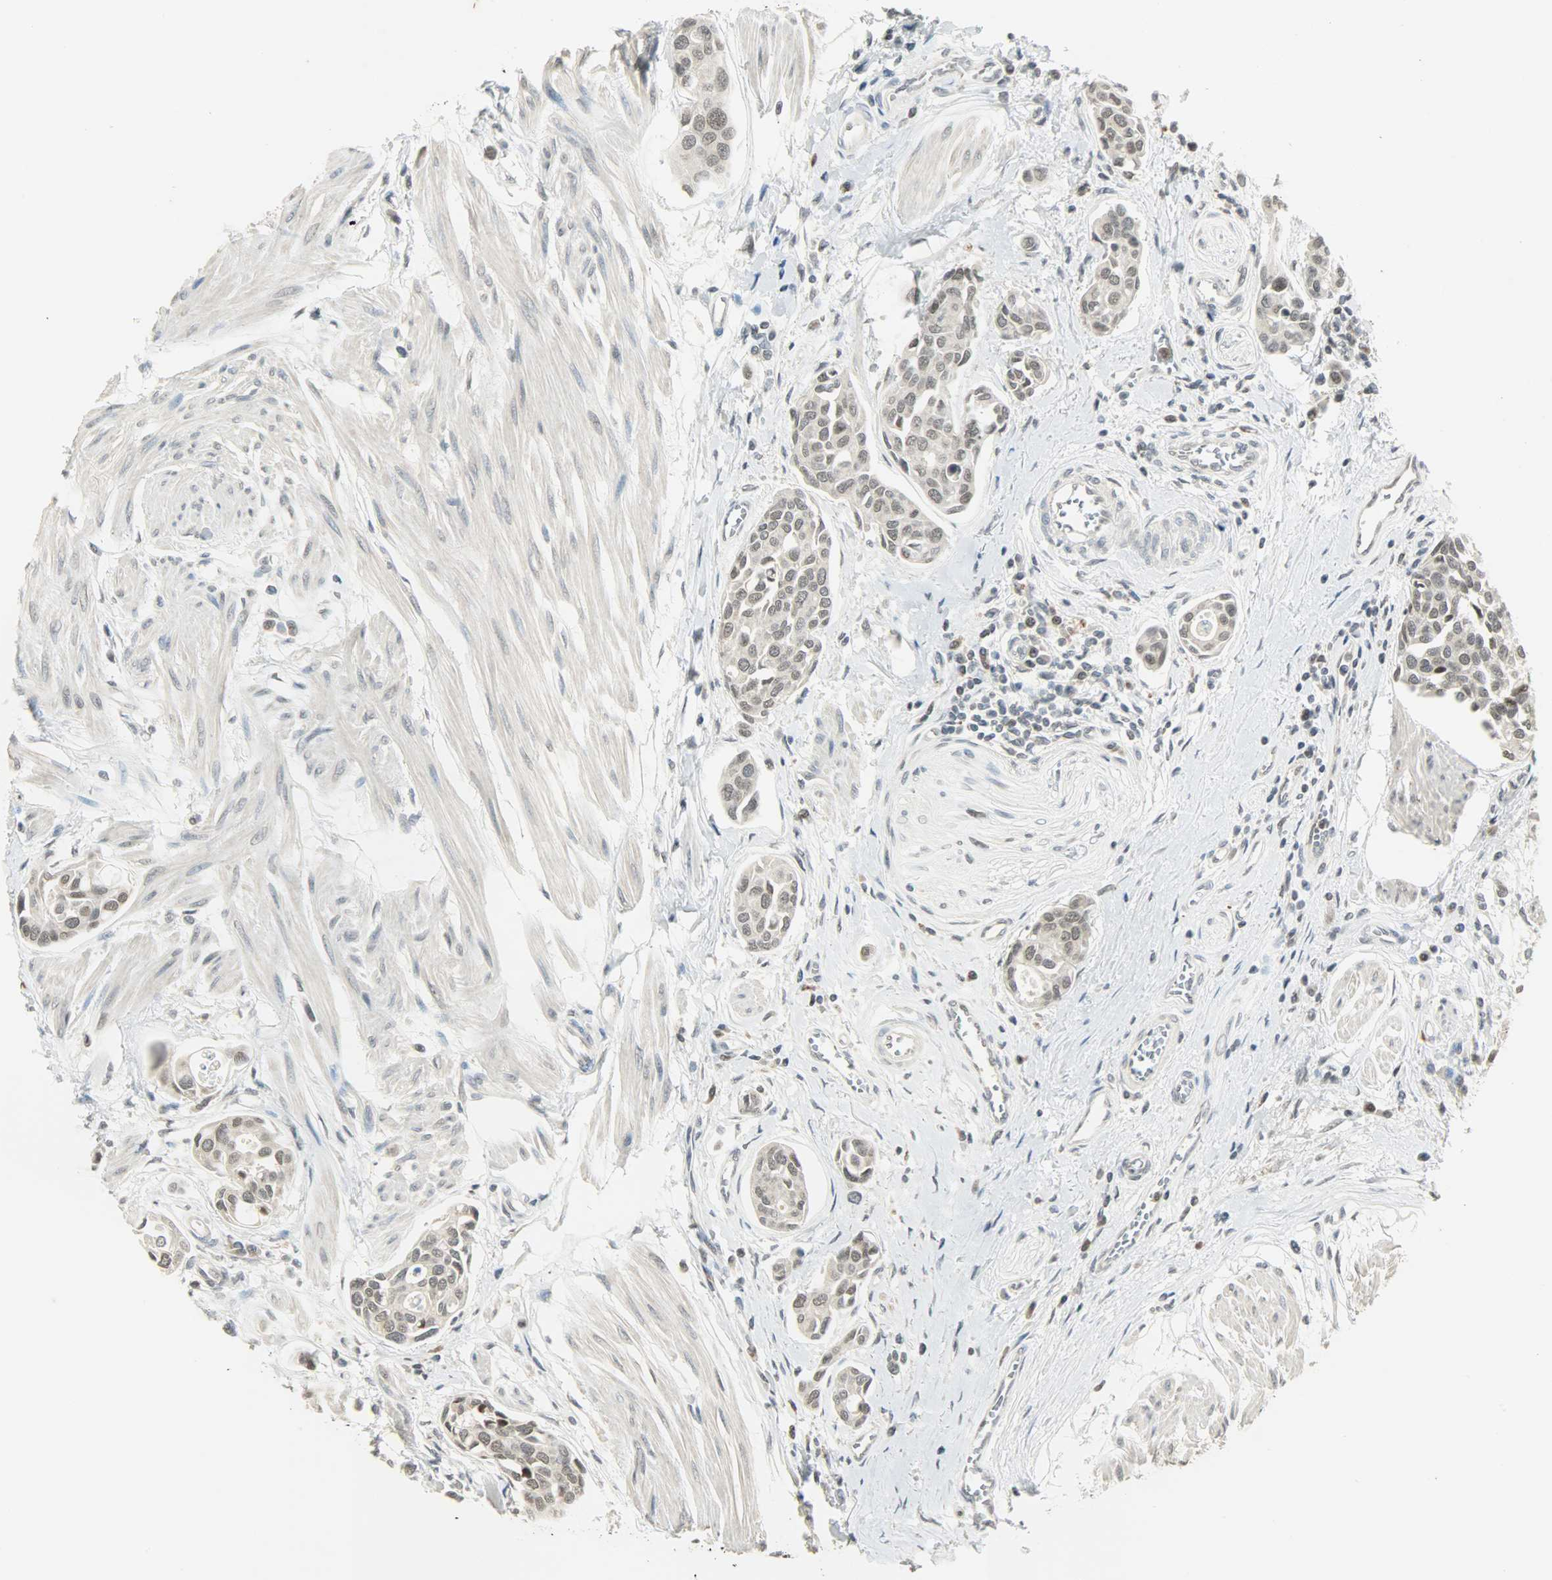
{"staining": {"intensity": "weak", "quantity": "<25%", "location": "nuclear"}, "tissue": "urothelial cancer", "cell_type": "Tumor cells", "image_type": "cancer", "snomed": [{"axis": "morphology", "description": "Urothelial carcinoma, High grade"}, {"axis": "topography", "description": "Urinary bladder"}], "caption": "The image demonstrates no staining of tumor cells in high-grade urothelial carcinoma. (IHC, brightfield microscopy, high magnification).", "gene": "SMARCA5", "patient": {"sex": "male", "age": 78}}